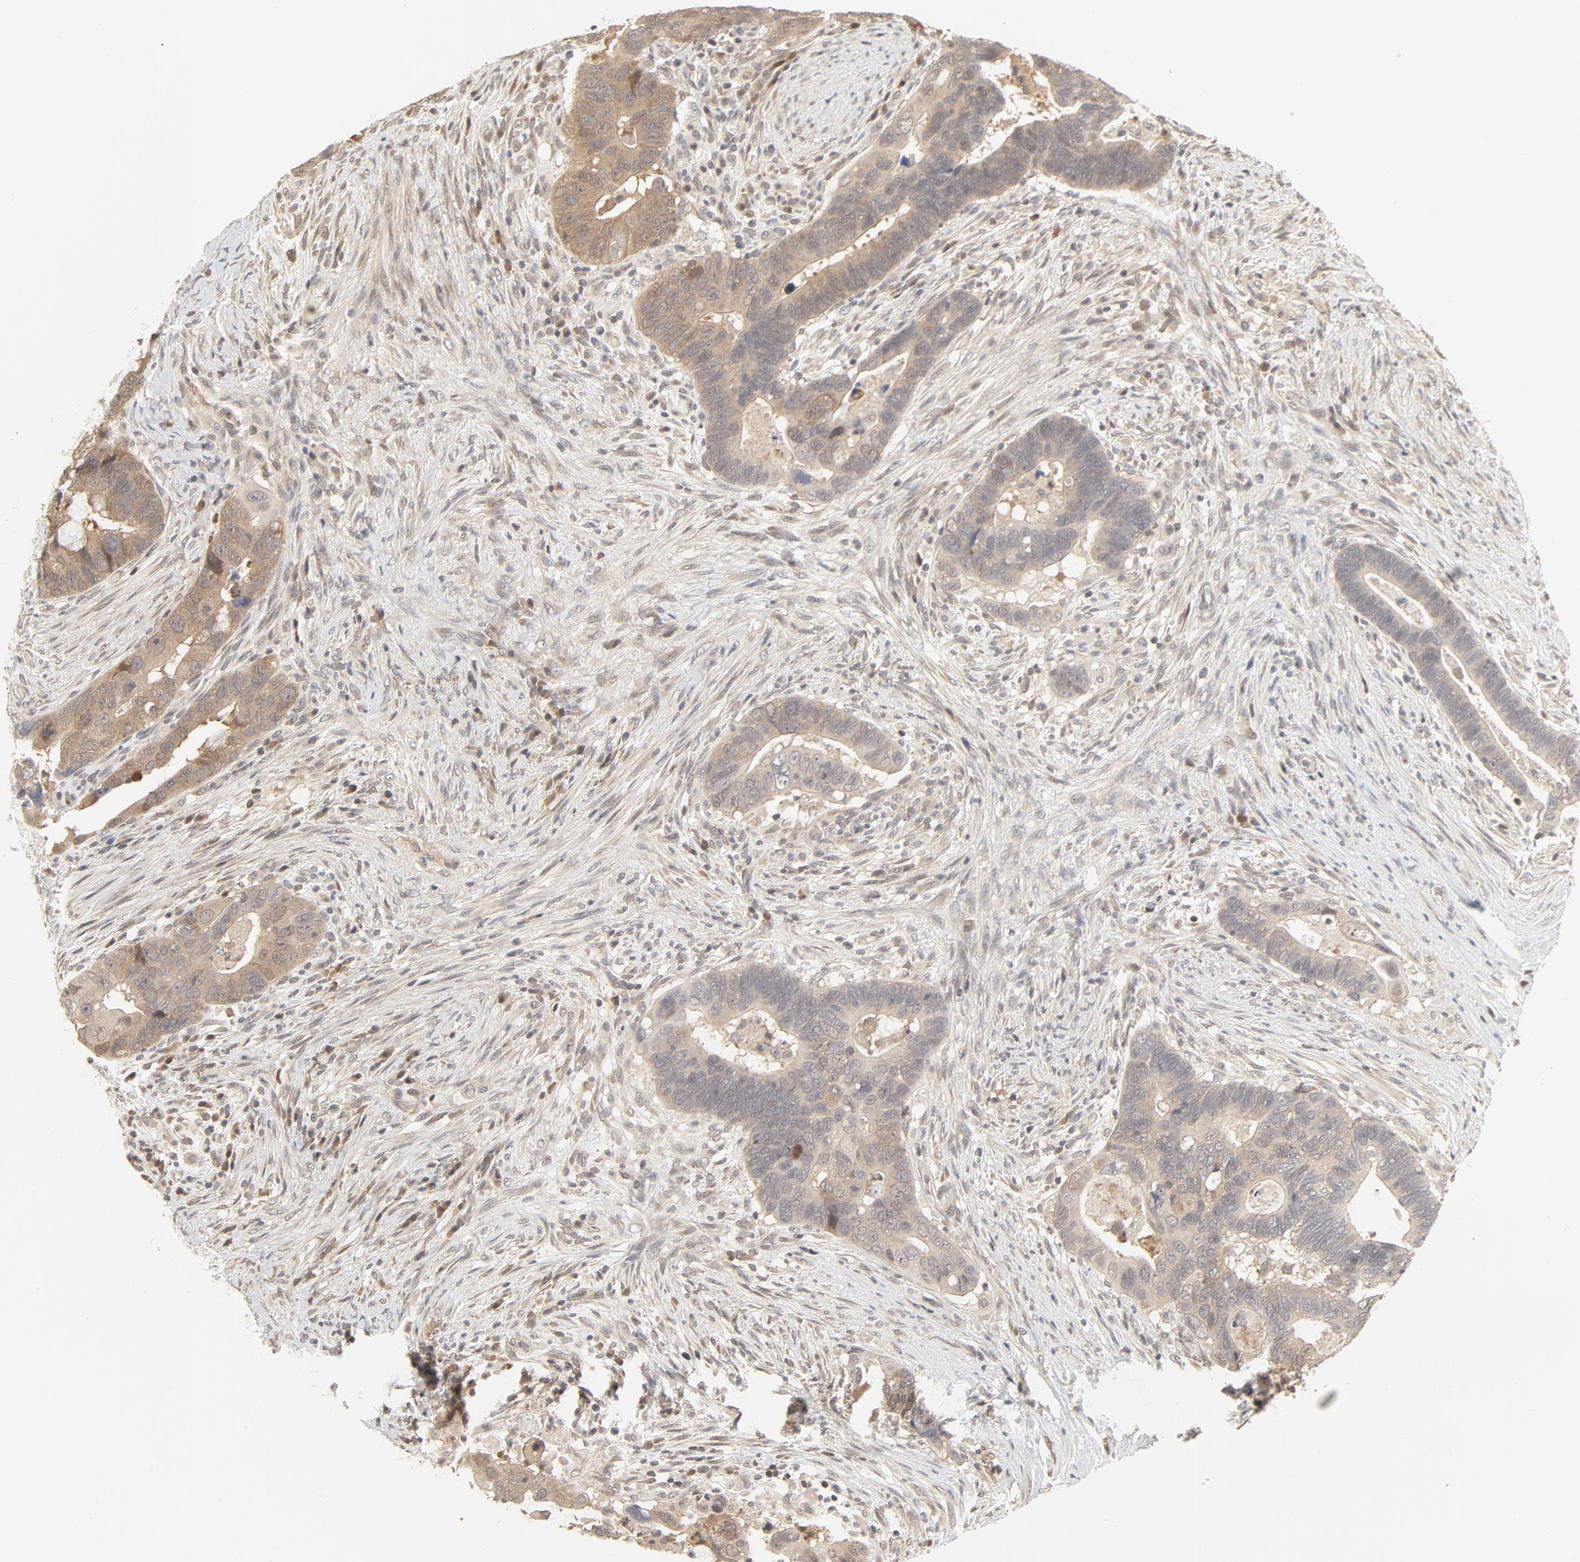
{"staining": {"intensity": "weak", "quantity": ">75%", "location": "cytoplasmic/membranous,nuclear"}, "tissue": "colorectal cancer", "cell_type": "Tumor cells", "image_type": "cancer", "snomed": [{"axis": "morphology", "description": "Adenocarcinoma, NOS"}, {"axis": "topography", "description": "Rectum"}], "caption": "A brown stain shows weak cytoplasmic/membranous and nuclear expression of a protein in human adenocarcinoma (colorectal) tumor cells.", "gene": "NEDD8", "patient": {"sex": "male", "age": 53}}